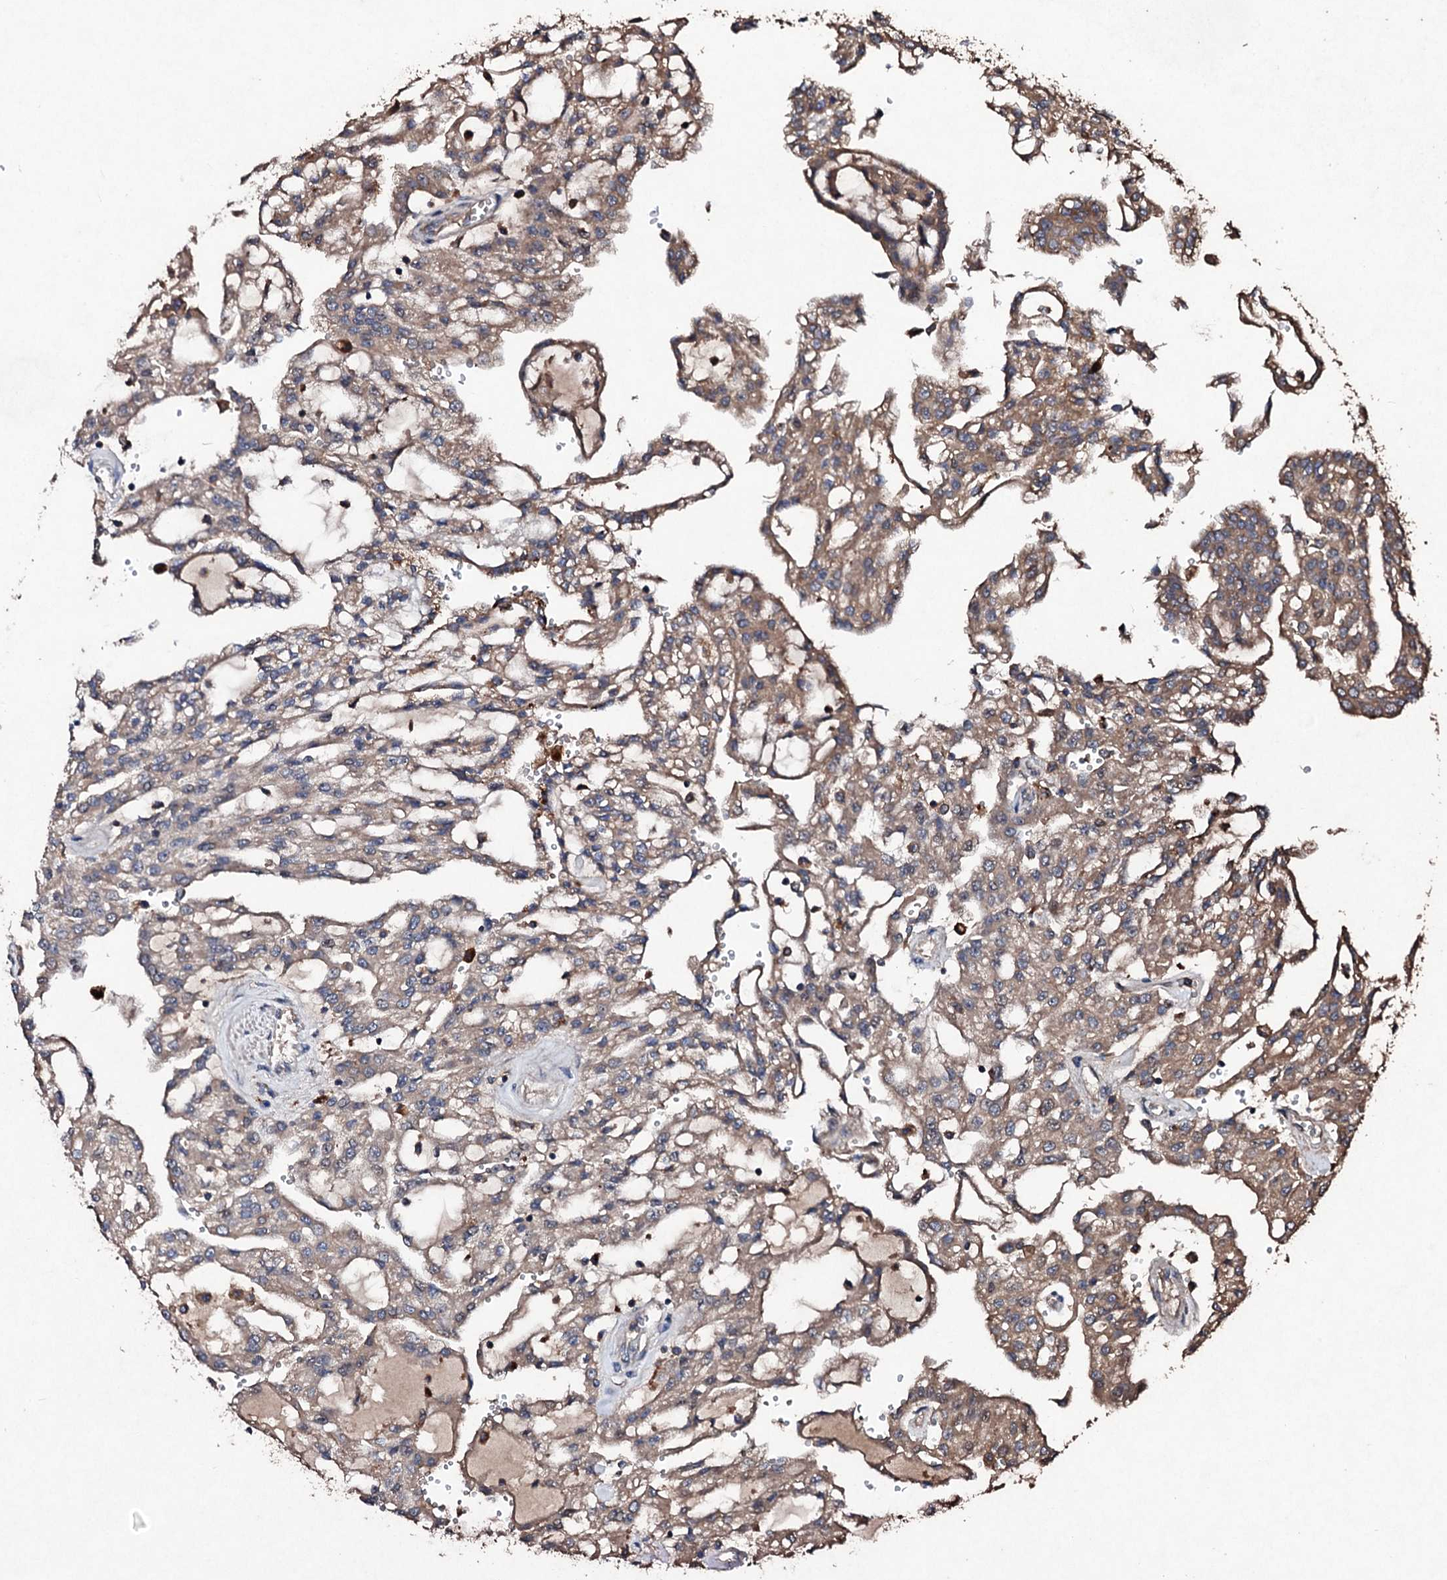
{"staining": {"intensity": "moderate", "quantity": ">75%", "location": "cytoplasmic/membranous"}, "tissue": "renal cancer", "cell_type": "Tumor cells", "image_type": "cancer", "snomed": [{"axis": "morphology", "description": "Adenocarcinoma, NOS"}, {"axis": "topography", "description": "Kidney"}], "caption": "Renal adenocarcinoma stained for a protein displays moderate cytoplasmic/membranous positivity in tumor cells.", "gene": "KERA", "patient": {"sex": "male", "age": 63}}